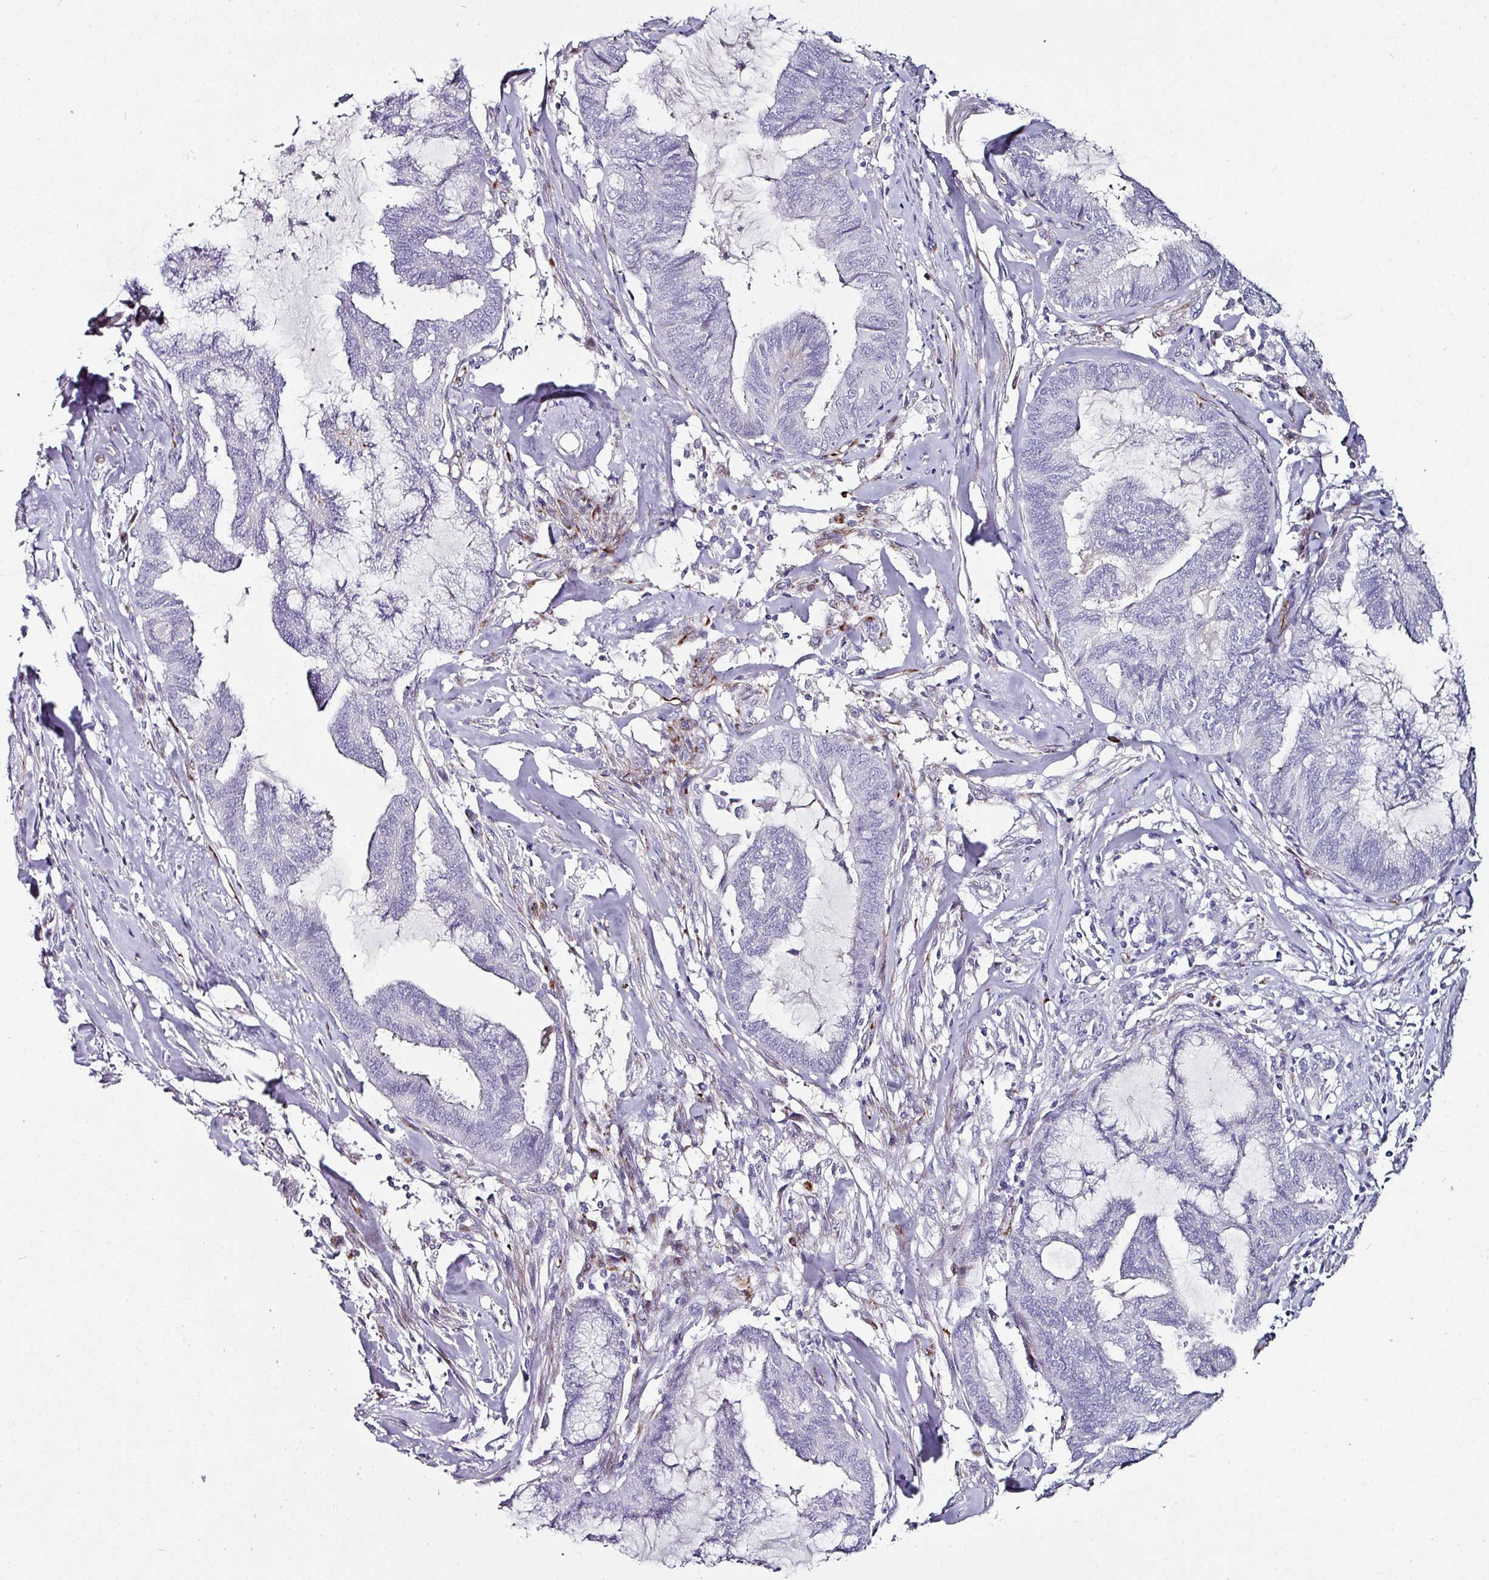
{"staining": {"intensity": "negative", "quantity": "none", "location": "none"}, "tissue": "endometrial cancer", "cell_type": "Tumor cells", "image_type": "cancer", "snomed": [{"axis": "morphology", "description": "Adenocarcinoma, NOS"}, {"axis": "topography", "description": "Endometrium"}], "caption": "This photomicrograph is of endometrial cancer (adenocarcinoma) stained with IHC to label a protein in brown with the nuclei are counter-stained blue. There is no expression in tumor cells.", "gene": "TMPRSS9", "patient": {"sex": "female", "age": 86}}